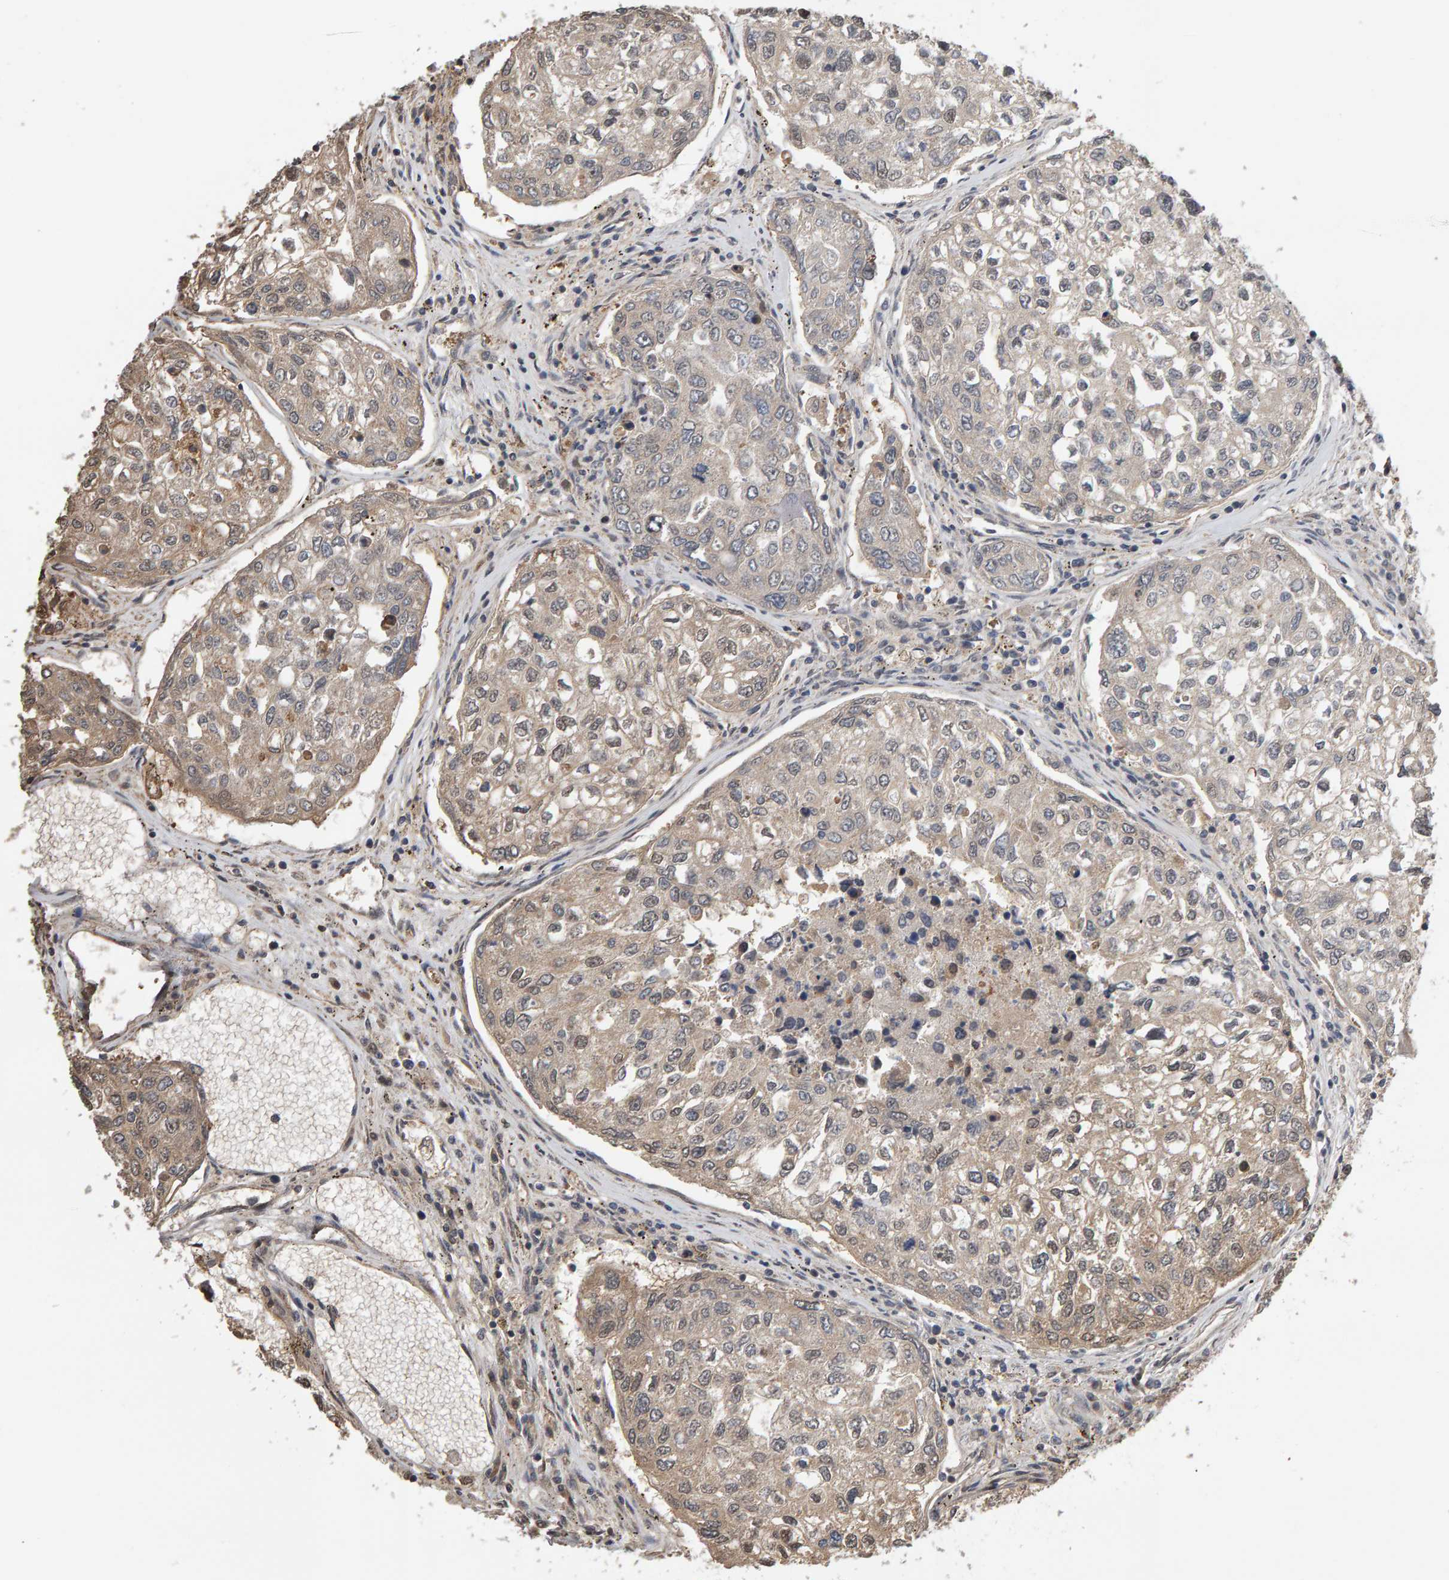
{"staining": {"intensity": "weak", "quantity": "<25%", "location": "cytoplasmic/membranous"}, "tissue": "urothelial cancer", "cell_type": "Tumor cells", "image_type": "cancer", "snomed": [{"axis": "morphology", "description": "Urothelial carcinoma, High grade"}, {"axis": "topography", "description": "Lymph node"}, {"axis": "topography", "description": "Urinary bladder"}], "caption": "A high-resolution image shows IHC staining of urothelial cancer, which demonstrates no significant expression in tumor cells.", "gene": "COASY", "patient": {"sex": "male", "age": 51}}